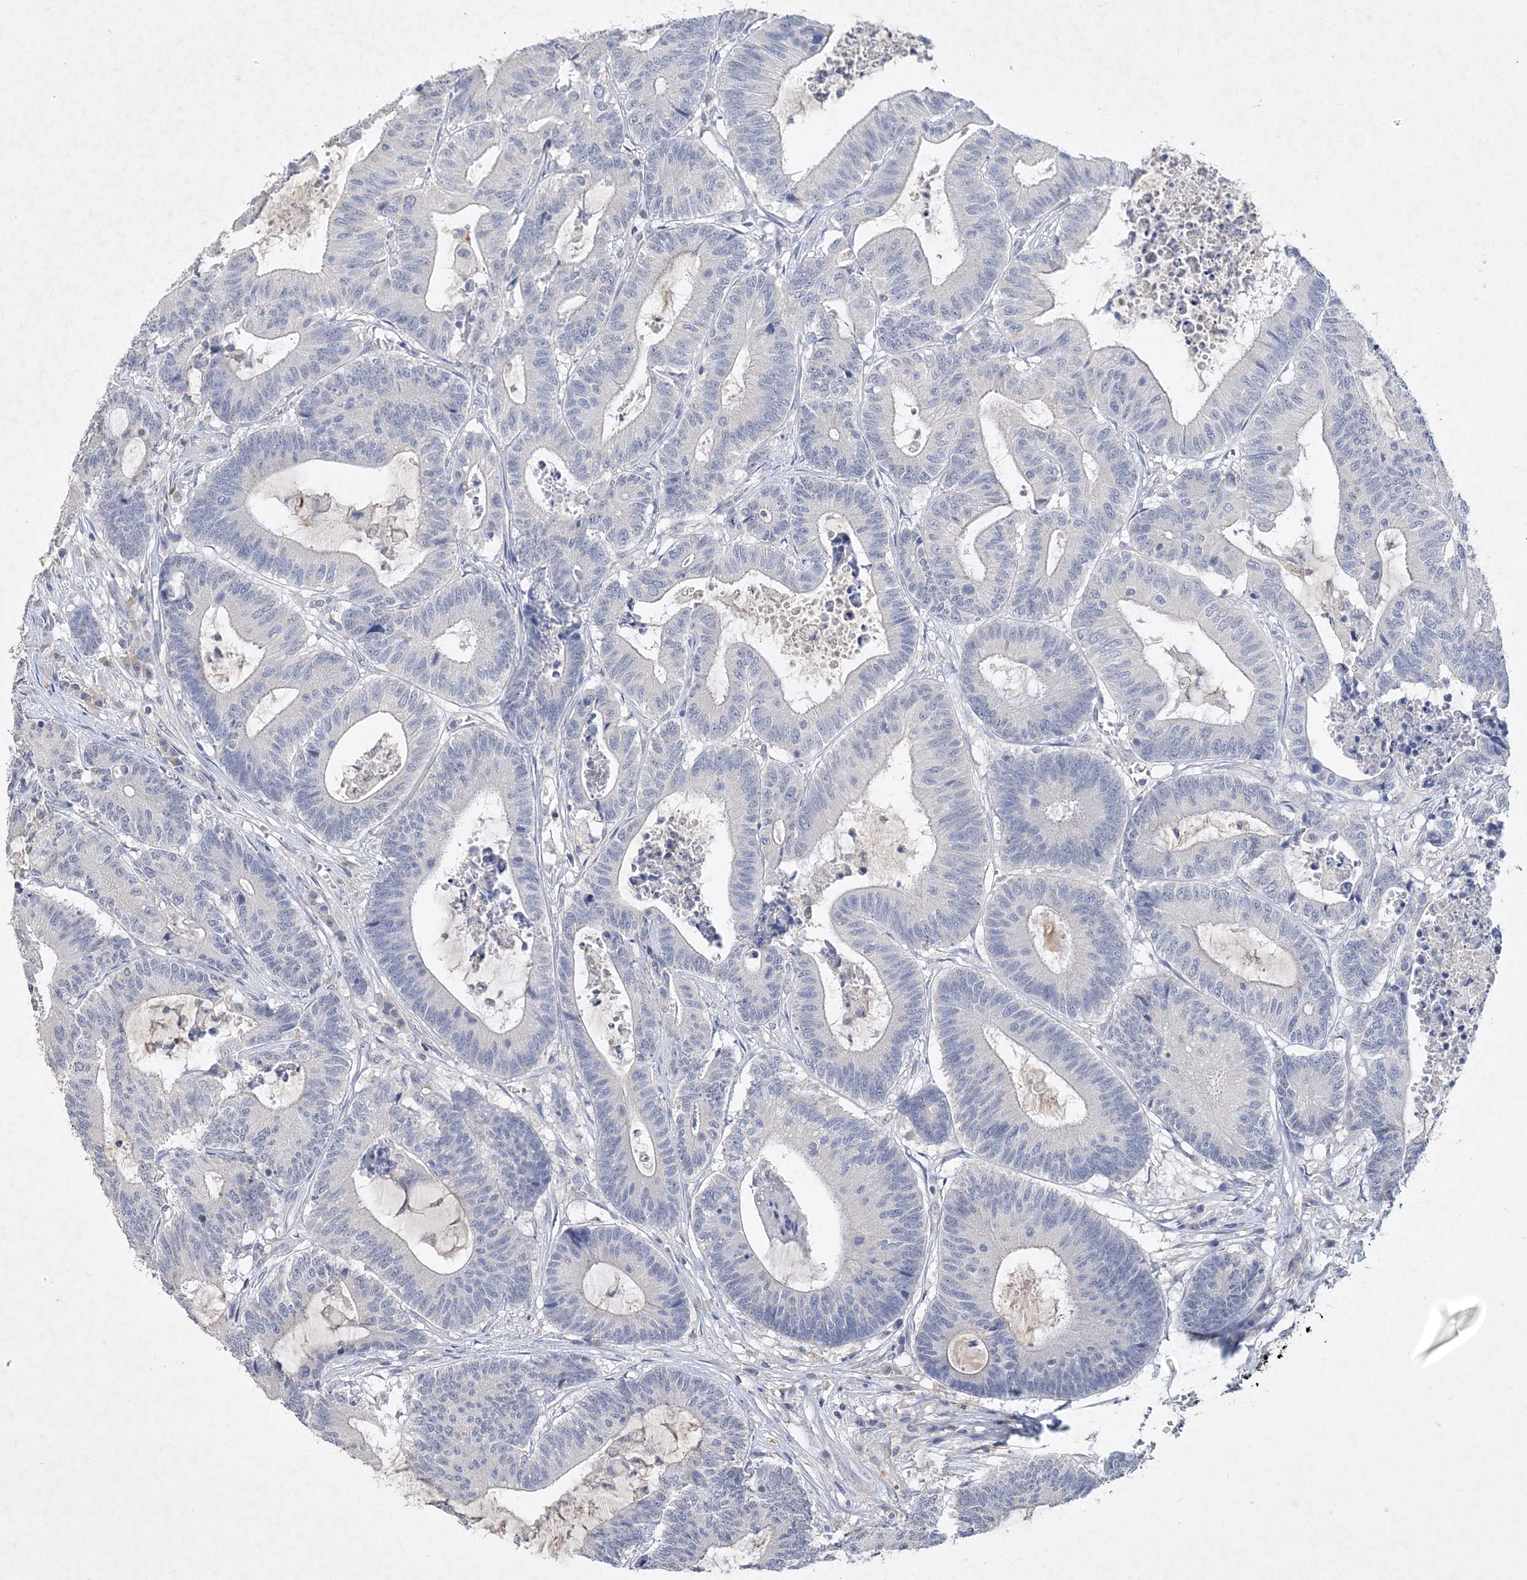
{"staining": {"intensity": "negative", "quantity": "none", "location": "none"}, "tissue": "colorectal cancer", "cell_type": "Tumor cells", "image_type": "cancer", "snomed": [{"axis": "morphology", "description": "Adenocarcinoma, NOS"}, {"axis": "topography", "description": "Colon"}], "caption": "Tumor cells show no significant protein staining in colorectal cancer (adenocarcinoma).", "gene": "C11orf58", "patient": {"sex": "female", "age": 84}}